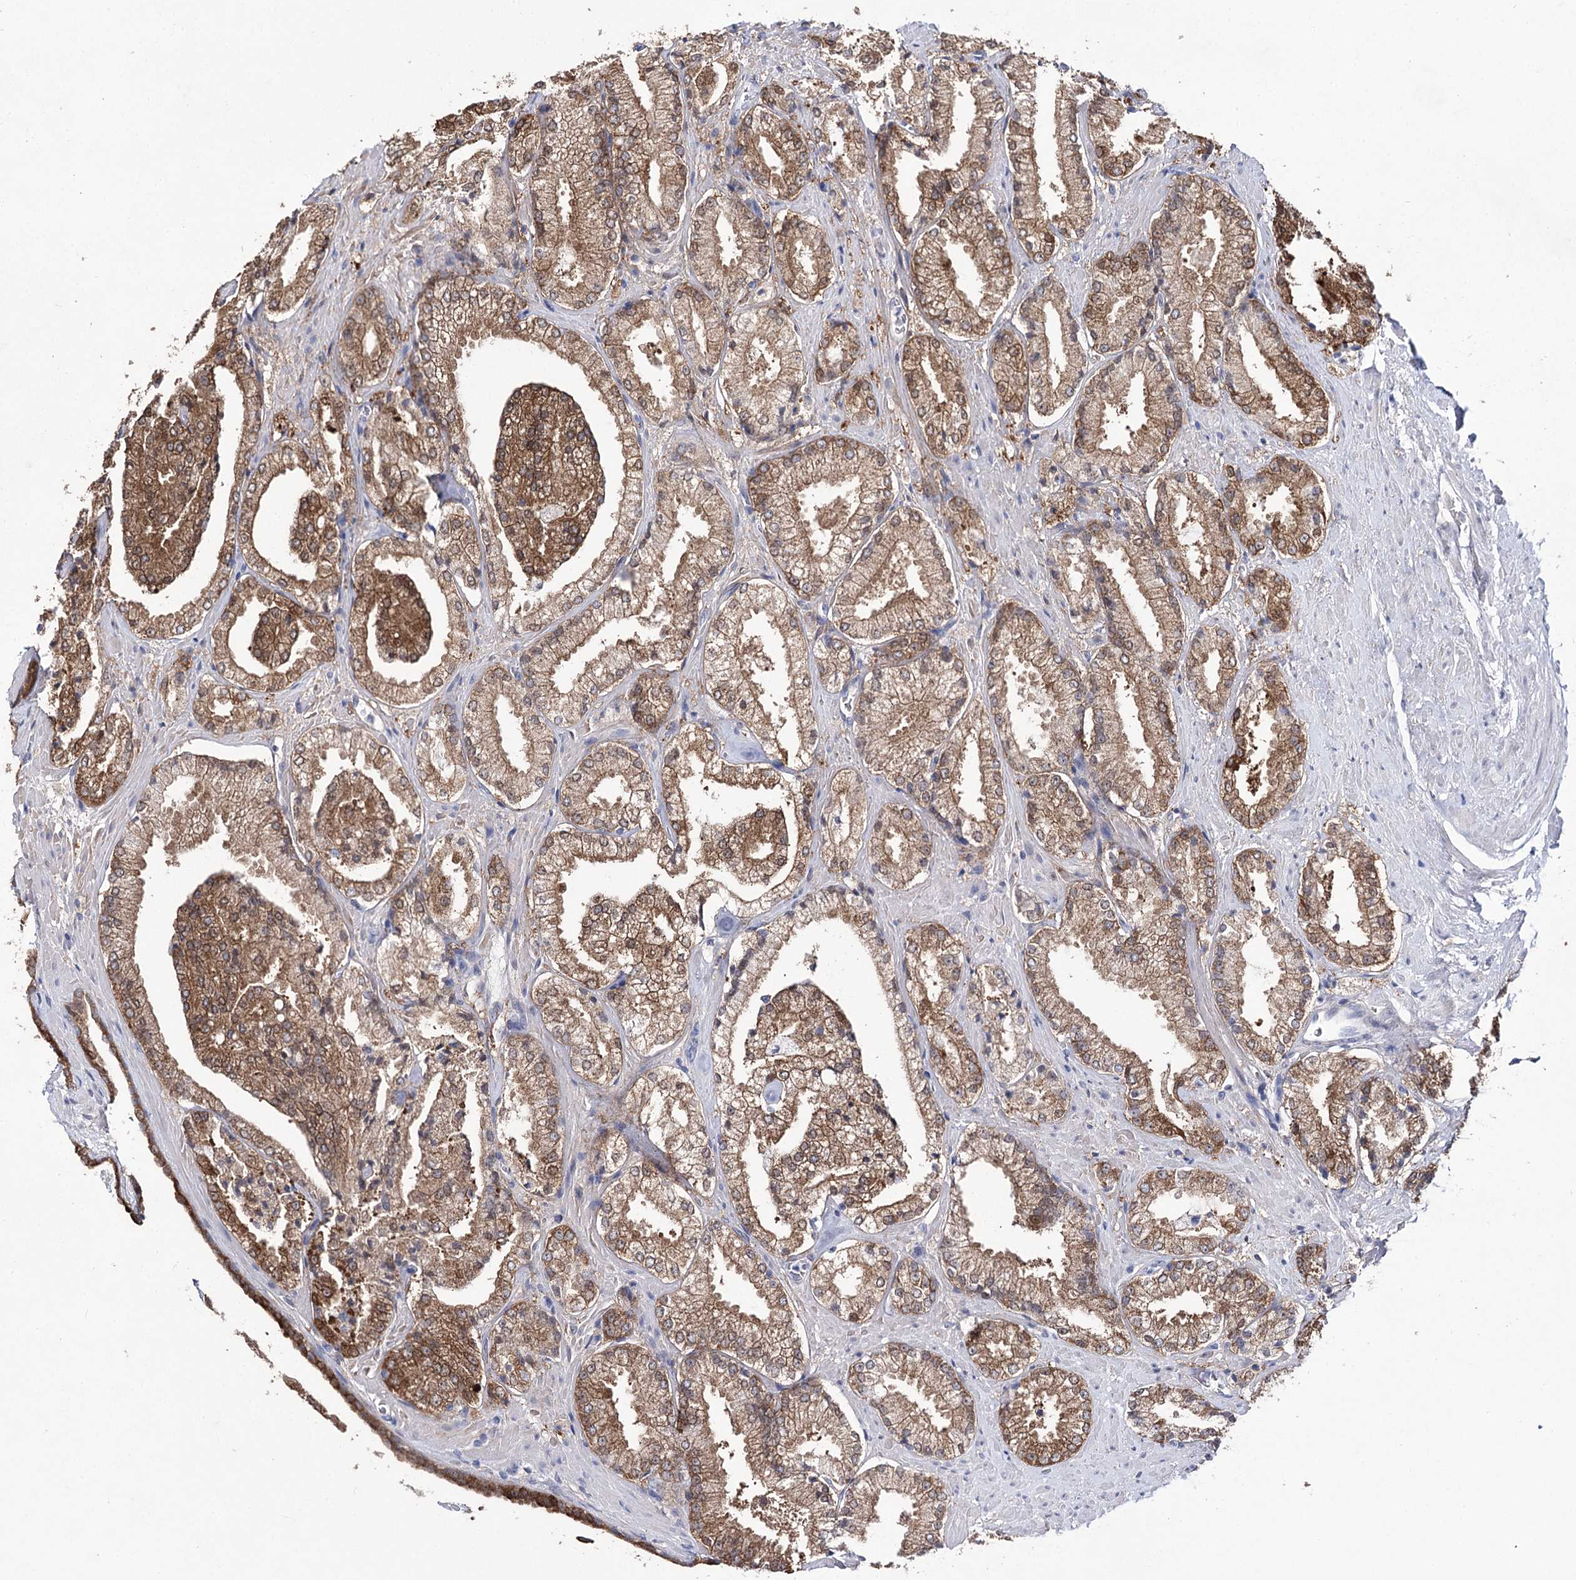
{"staining": {"intensity": "moderate", "quantity": ">75%", "location": "cytoplasmic/membranous"}, "tissue": "prostate cancer", "cell_type": "Tumor cells", "image_type": "cancer", "snomed": [{"axis": "morphology", "description": "Adenocarcinoma, High grade"}, {"axis": "topography", "description": "Prostate"}], "caption": "Immunohistochemical staining of prostate cancer (adenocarcinoma (high-grade)) exhibits moderate cytoplasmic/membranous protein positivity in about >75% of tumor cells. Nuclei are stained in blue.", "gene": "UGDH", "patient": {"sex": "male", "age": 73}}